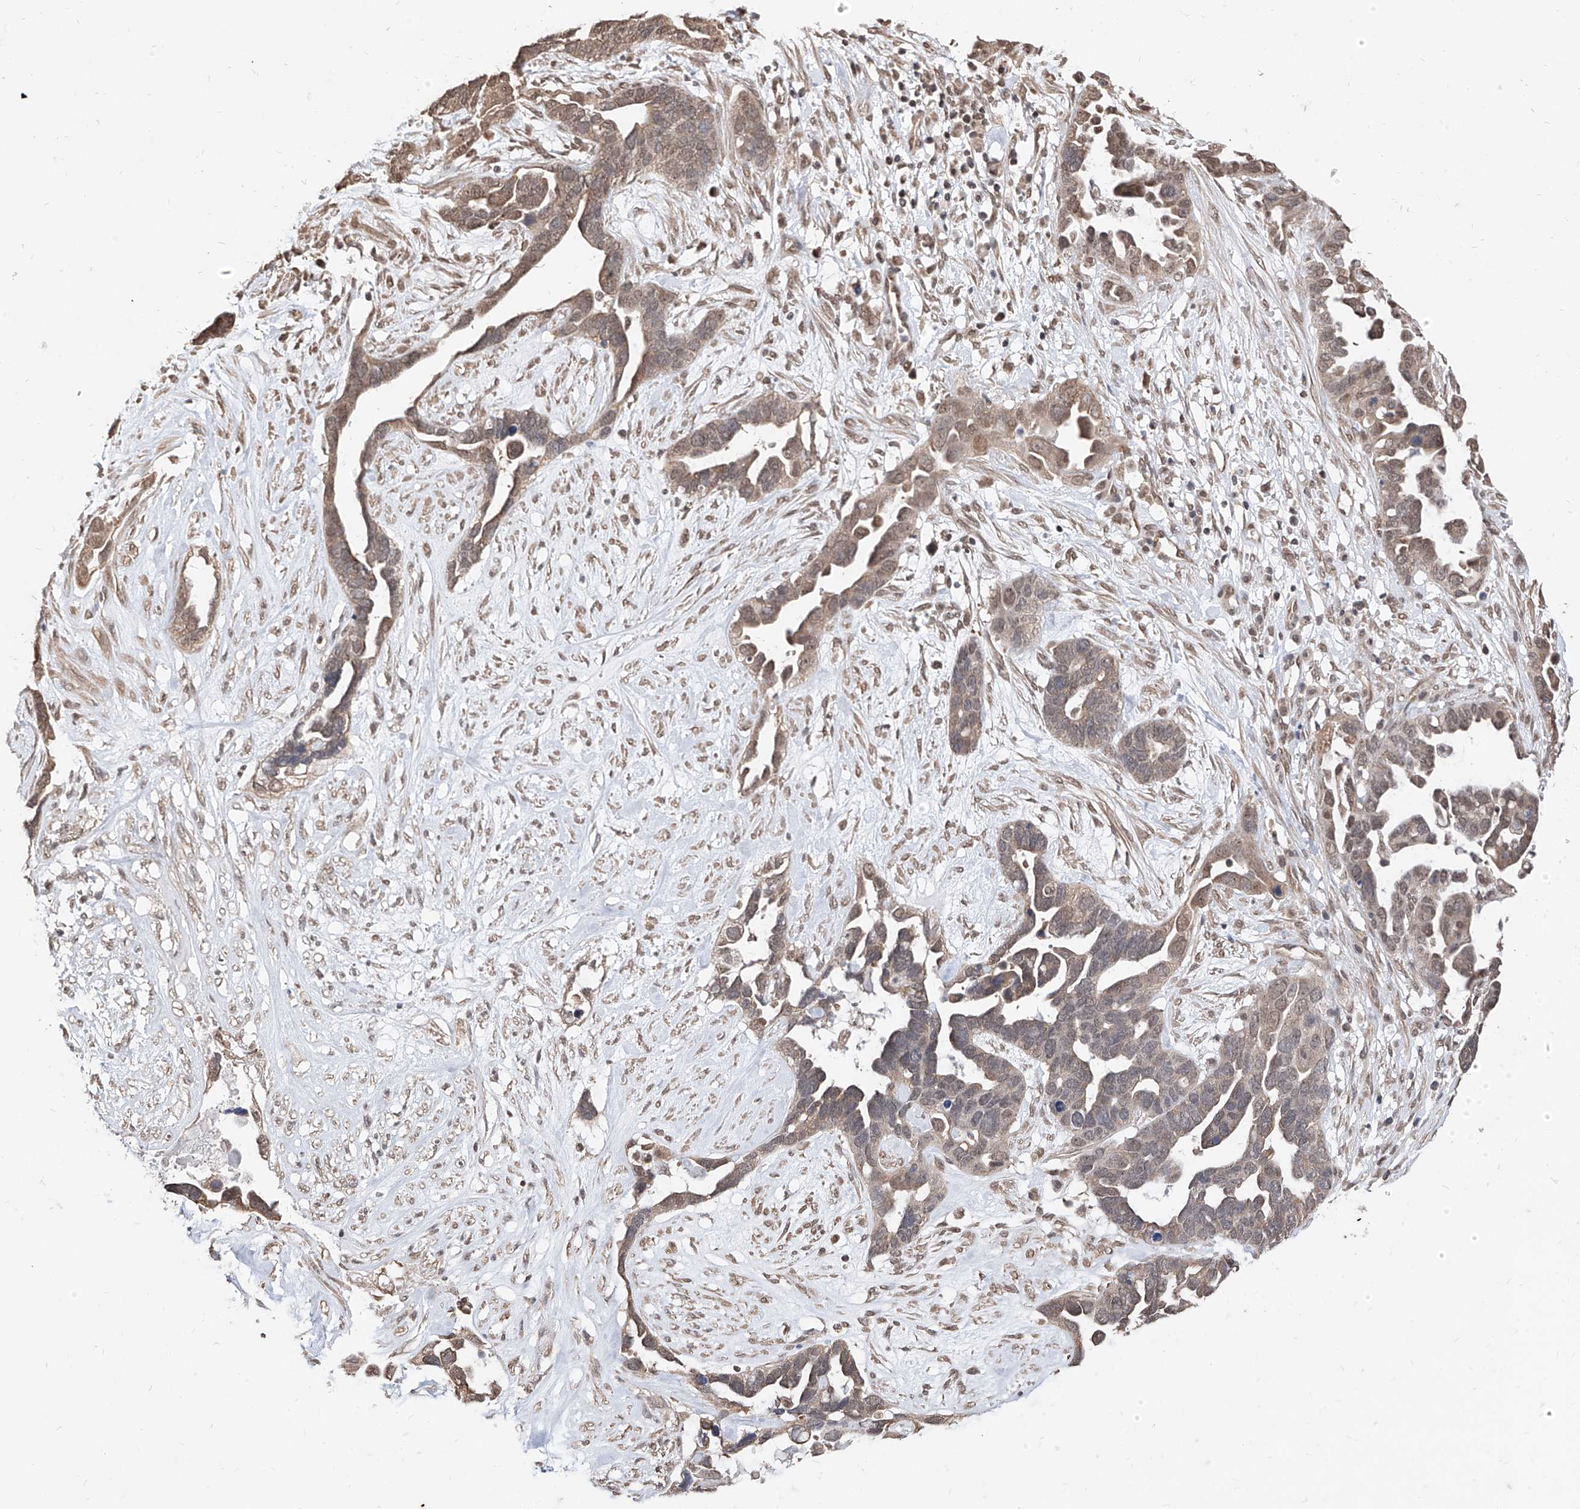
{"staining": {"intensity": "weak", "quantity": ">75%", "location": "cytoplasmic/membranous"}, "tissue": "ovarian cancer", "cell_type": "Tumor cells", "image_type": "cancer", "snomed": [{"axis": "morphology", "description": "Cystadenocarcinoma, serous, NOS"}, {"axis": "topography", "description": "Ovary"}], "caption": "Serous cystadenocarcinoma (ovarian) was stained to show a protein in brown. There is low levels of weak cytoplasmic/membranous positivity in approximately >75% of tumor cells.", "gene": "C8orf82", "patient": {"sex": "female", "age": 54}}